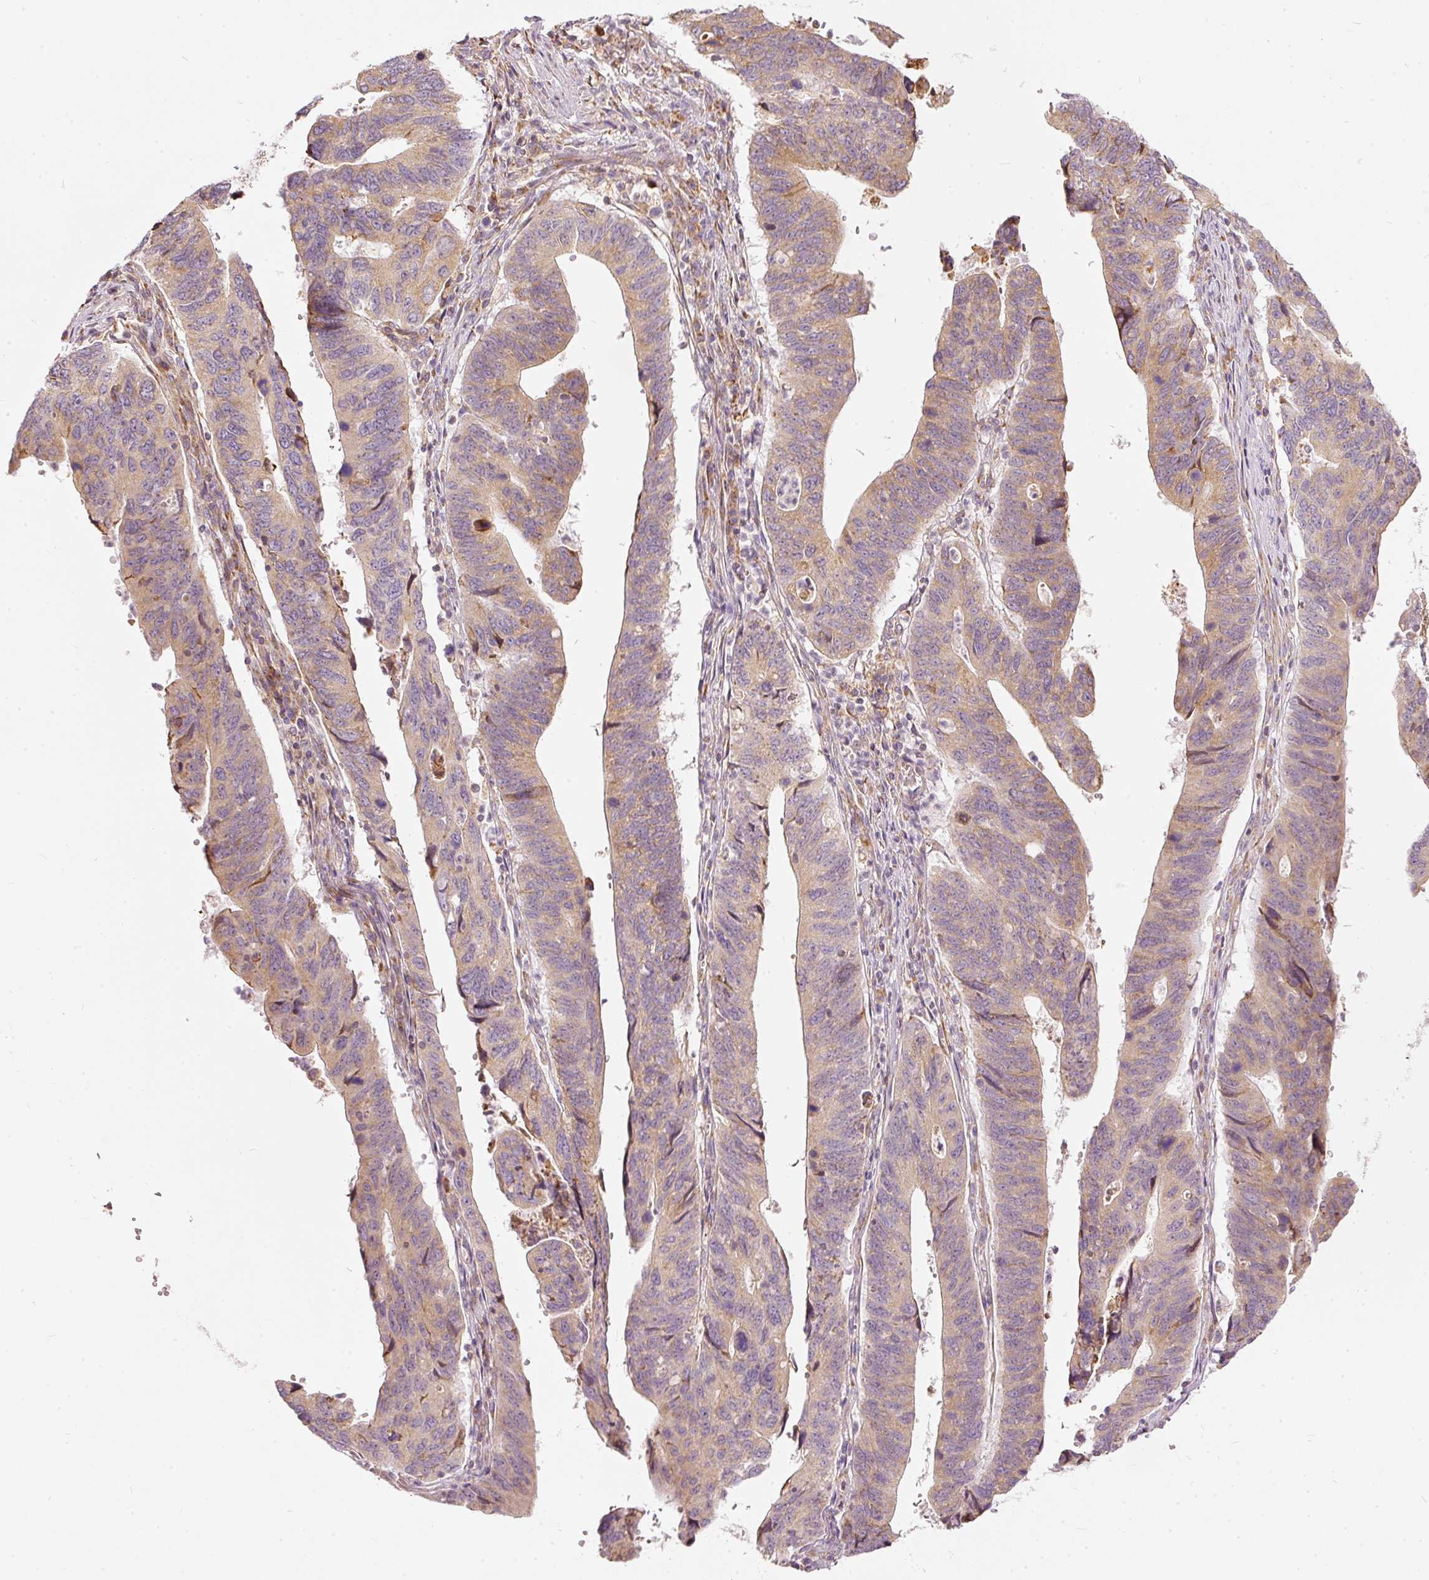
{"staining": {"intensity": "moderate", "quantity": "25%-75%", "location": "cytoplasmic/membranous"}, "tissue": "stomach cancer", "cell_type": "Tumor cells", "image_type": "cancer", "snomed": [{"axis": "morphology", "description": "Adenocarcinoma, NOS"}, {"axis": "topography", "description": "Stomach"}], "caption": "Stomach adenocarcinoma tissue displays moderate cytoplasmic/membranous positivity in approximately 25%-75% of tumor cells", "gene": "SNAPC5", "patient": {"sex": "male", "age": 59}}